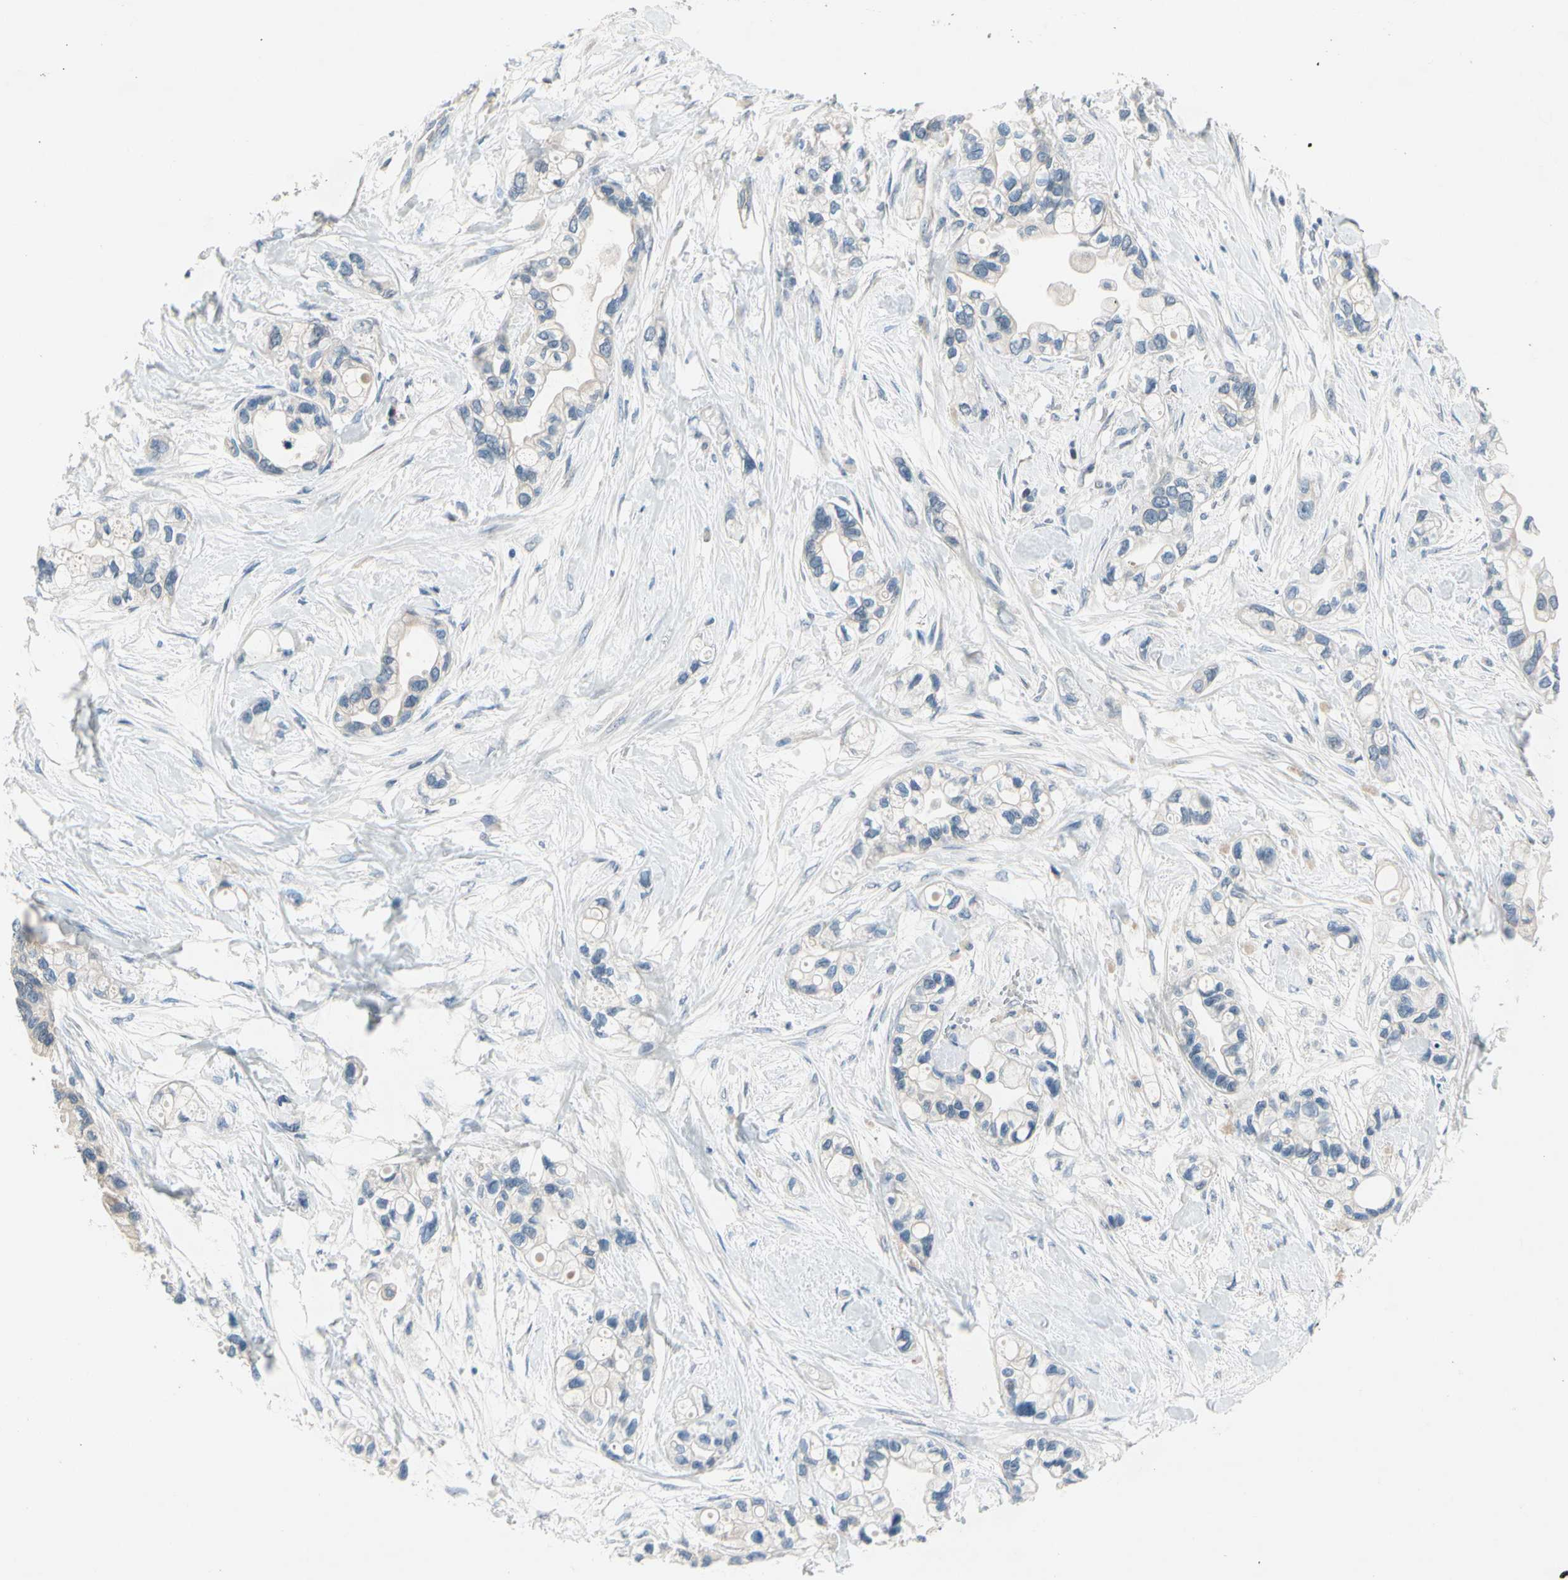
{"staining": {"intensity": "weak", "quantity": ">75%", "location": "cytoplasmic/membranous"}, "tissue": "pancreatic cancer", "cell_type": "Tumor cells", "image_type": "cancer", "snomed": [{"axis": "morphology", "description": "Adenocarcinoma, NOS"}, {"axis": "topography", "description": "Pancreas"}], "caption": "Immunohistochemistry (IHC) histopathology image of human adenocarcinoma (pancreatic) stained for a protein (brown), which demonstrates low levels of weak cytoplasmic/membranous expression in about >75% of tumor cells.", "gene": "PIP5K1B", "patient": {"sex": "female", "age": 77}}